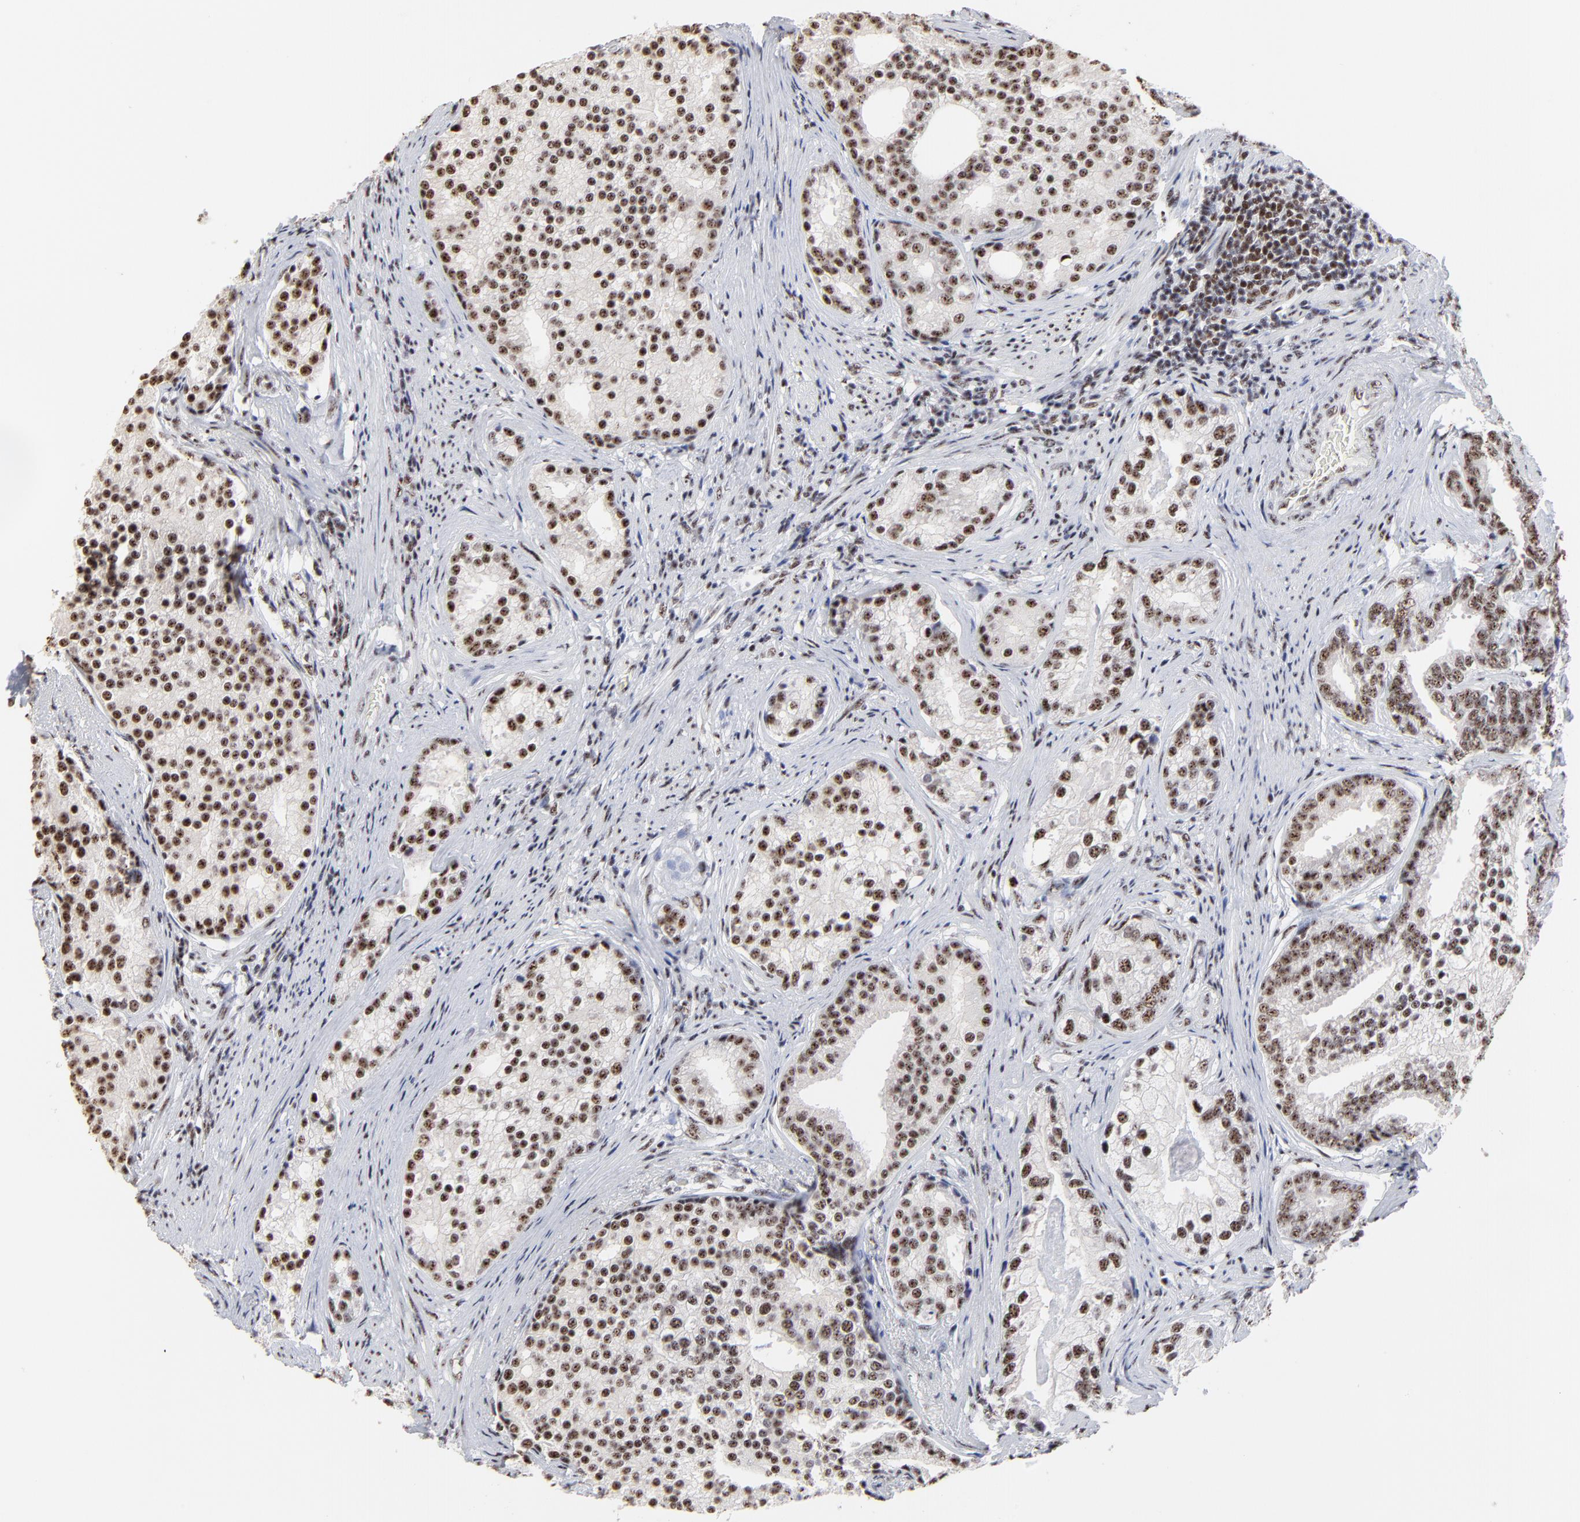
{"staining": {"intensity": "moderate", "quantity": ">75%", "location": "nuclear"}, "tissue": "prostate cancer", "cell_type": "Tumor cells", "image_type": "cancer", "snomed": [{"axis": "morphology", "description": "Adenocarcinoma, Low grade"}, {"axis": "topography", "description": "Prostate"}], "caption": "Tumor cells show medium levels of moderate nuclear positivity in about >75% of cells in human adenocarcinoma (low-grade) (prostate).", "gene": "MBD4", "patient": {"sex": "male", "age": 71}}